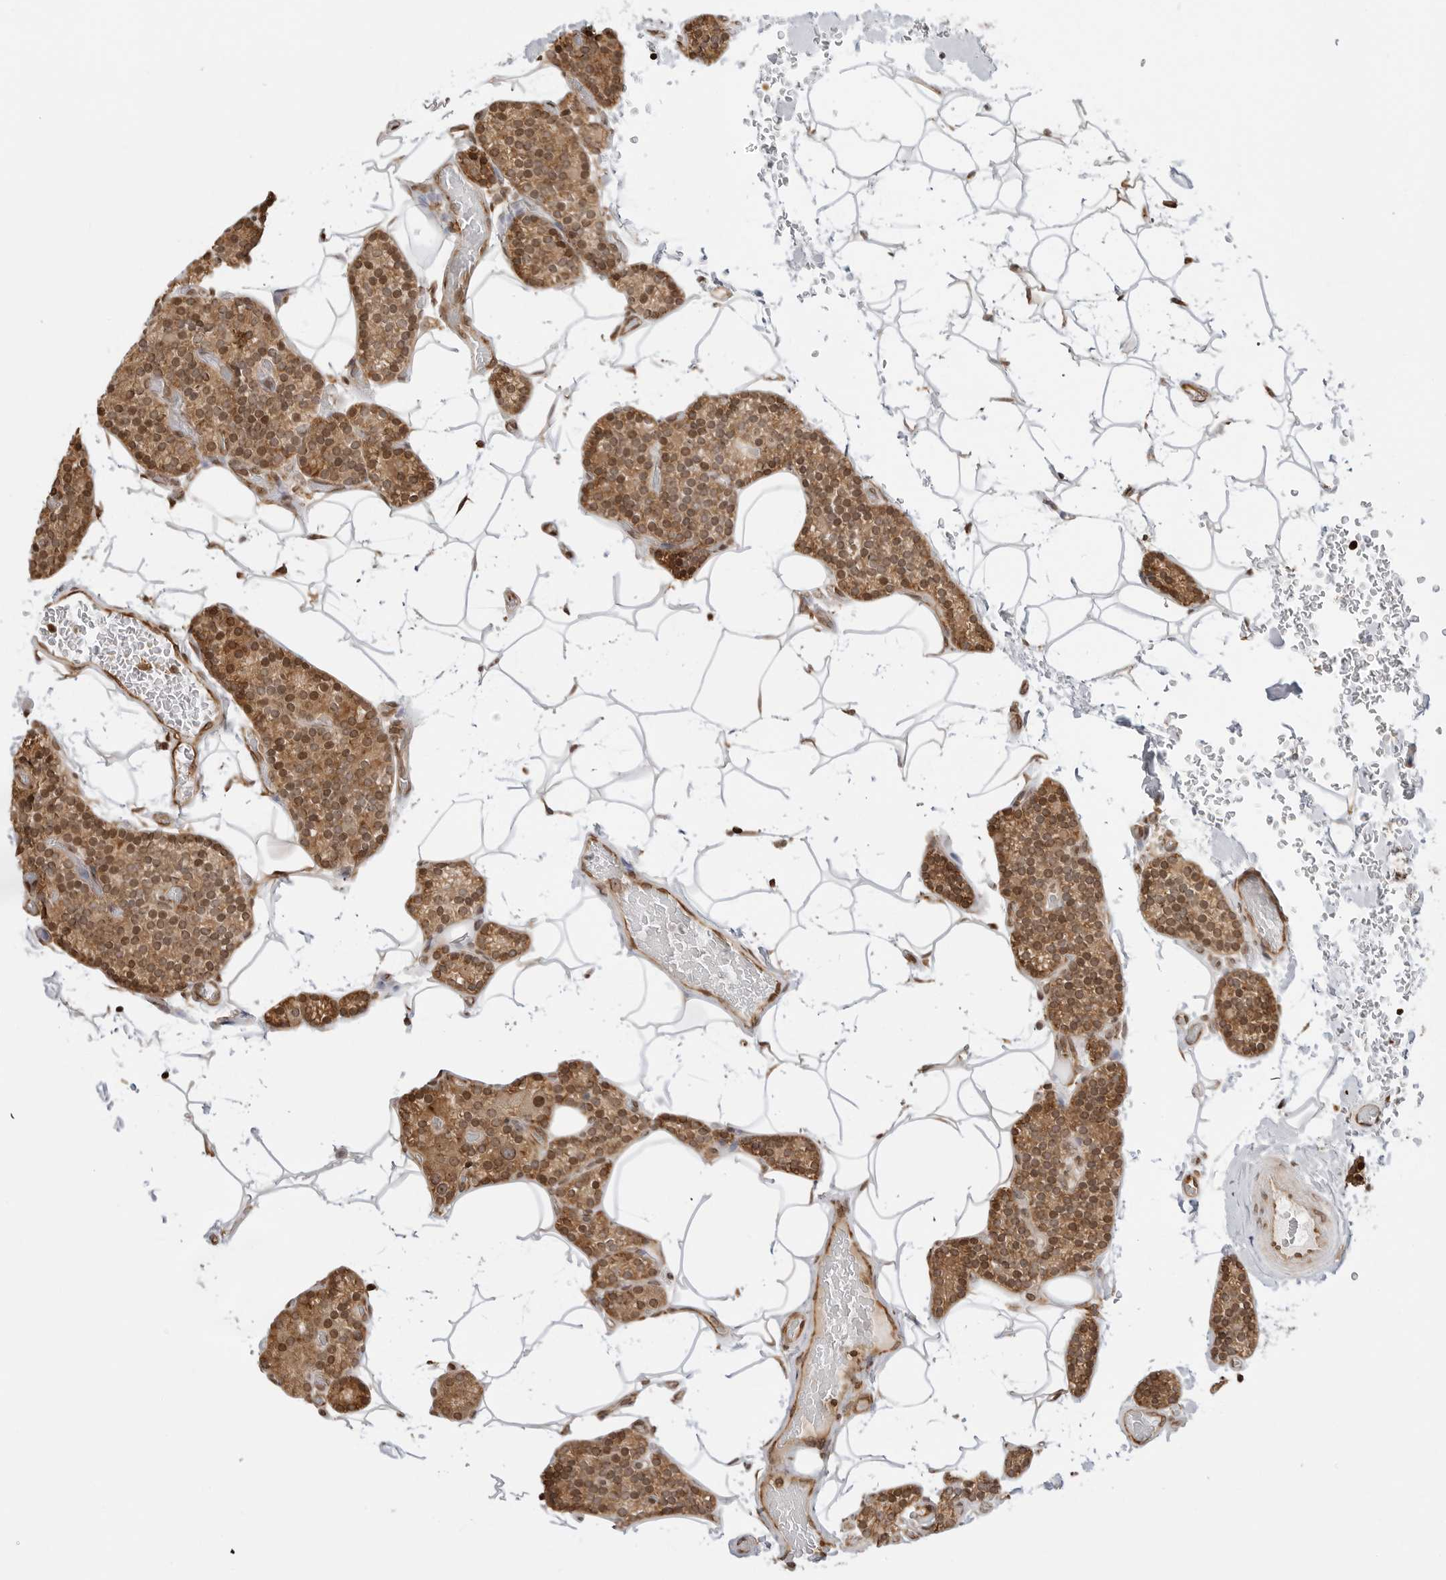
{"staining": {"intensity": "moderate", "quantity": ">75%", "location": "cytoplasmic/membranous,nuclear"}, "tissue": "parathyroid gland", "cell_type": "Glandular cells", "image_type": "normal", "snomed": [{"axis": "morphology", "description": "Normal tissue, NOS"}, {"axis": "topography", "description": "Parathyroid gland"}], "caption": "IHC of normal human parathyroid gland shows medium levels of moderate cytoplasmic/membranous,nuclear staining in about >75% of glandular cells.", "gene": "FKBP14", "patient": {"sex": "male", "age": 52}}